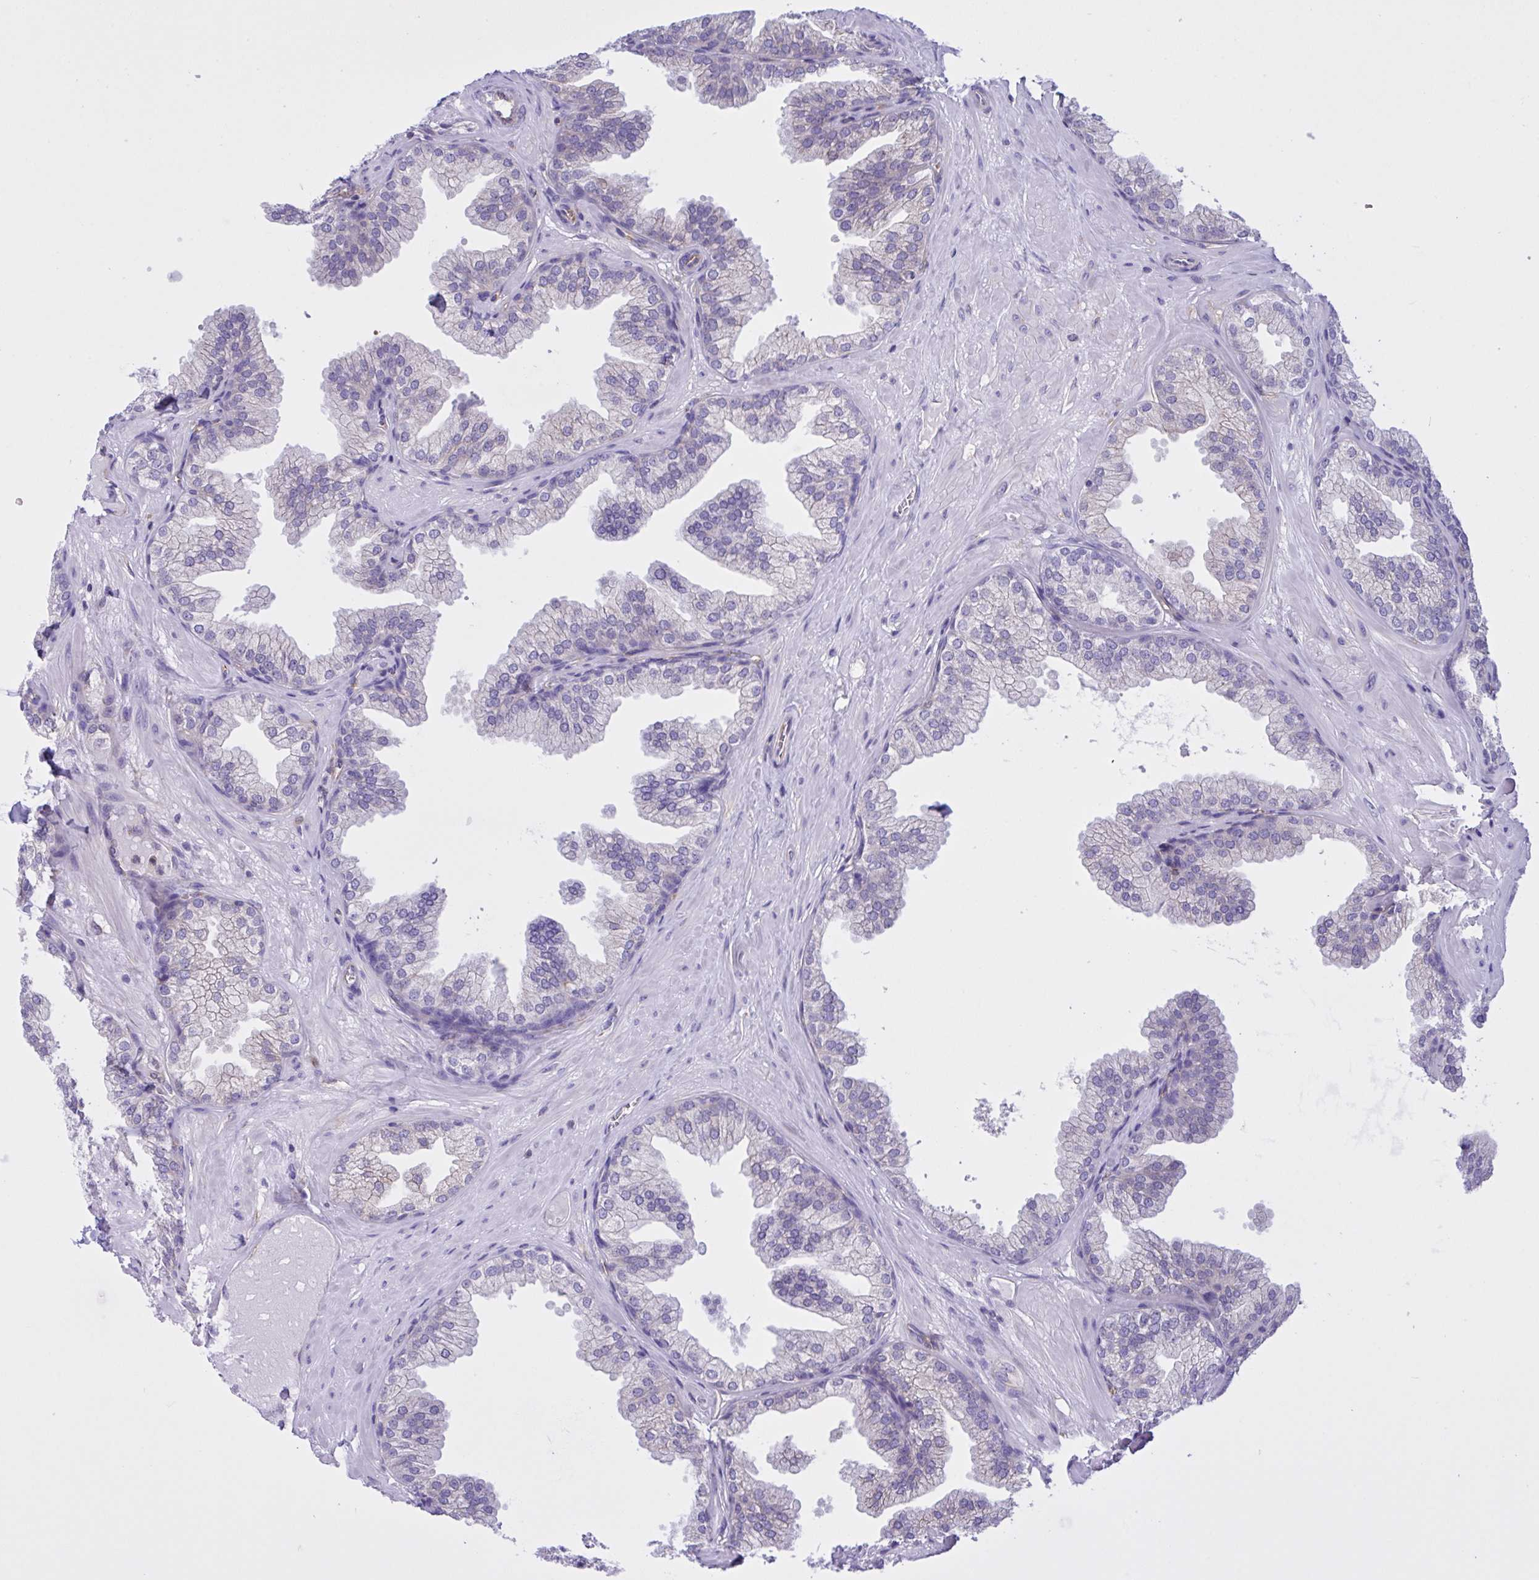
{"staining": {"intensity": "negative", "quantity": "none", "location": "none"}, "tissue": "prostate", "cell_type": "Glandular cells", "image_type": "normal", "snomed": [{"axis": "morphology", "description": "Normal tissue, NOS"}, {"axis": "topography", "description": "Prostate"}], "caption": "A histopathology image of prostate stained for a protein displays no brown staining in glandular cells. Nuclei are stained in blue.", "gene": "OR51M1", "patient": {"sex": "male", "age": 37}}